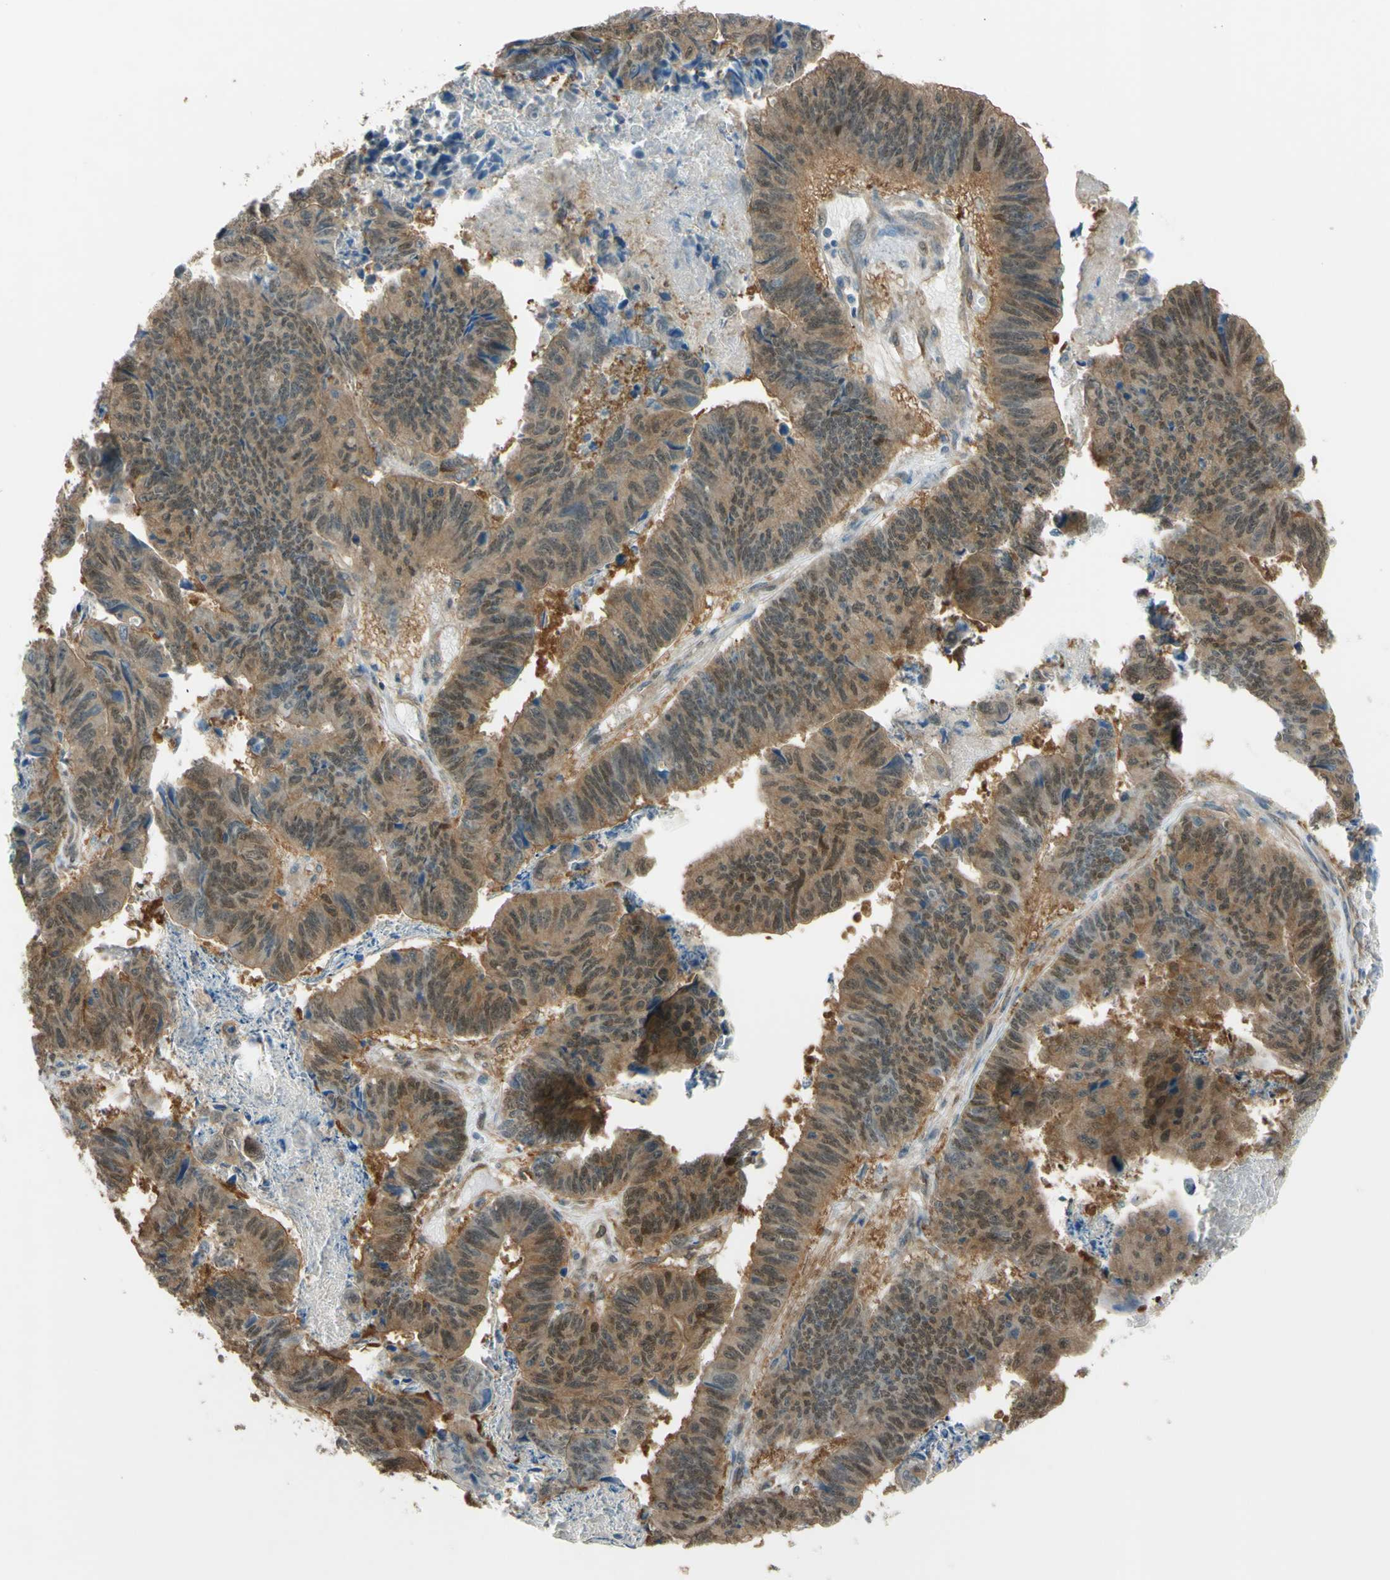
{"staining": {"intensity": "moderate", "quantity": ">75%", "location": "cytoplasmic/membranous"}, "tissue": "stomach cancer", "cell_type": "Tumor cells", "image_type": "cancer", "snomed": [{"axis": "morphology", "description": "Adenocarcinoma, NOS"}, {"axis": "topography", "description": "Stomach, lower"}], "caption": "DAB immunohistochemical staining of stomach cancer reveals moderate cytoplasmic/membranous protein positivity in about >75% of tumor cells.", "gene": "YWHAQ", "patient": {"sex": "male", "age": 77}}